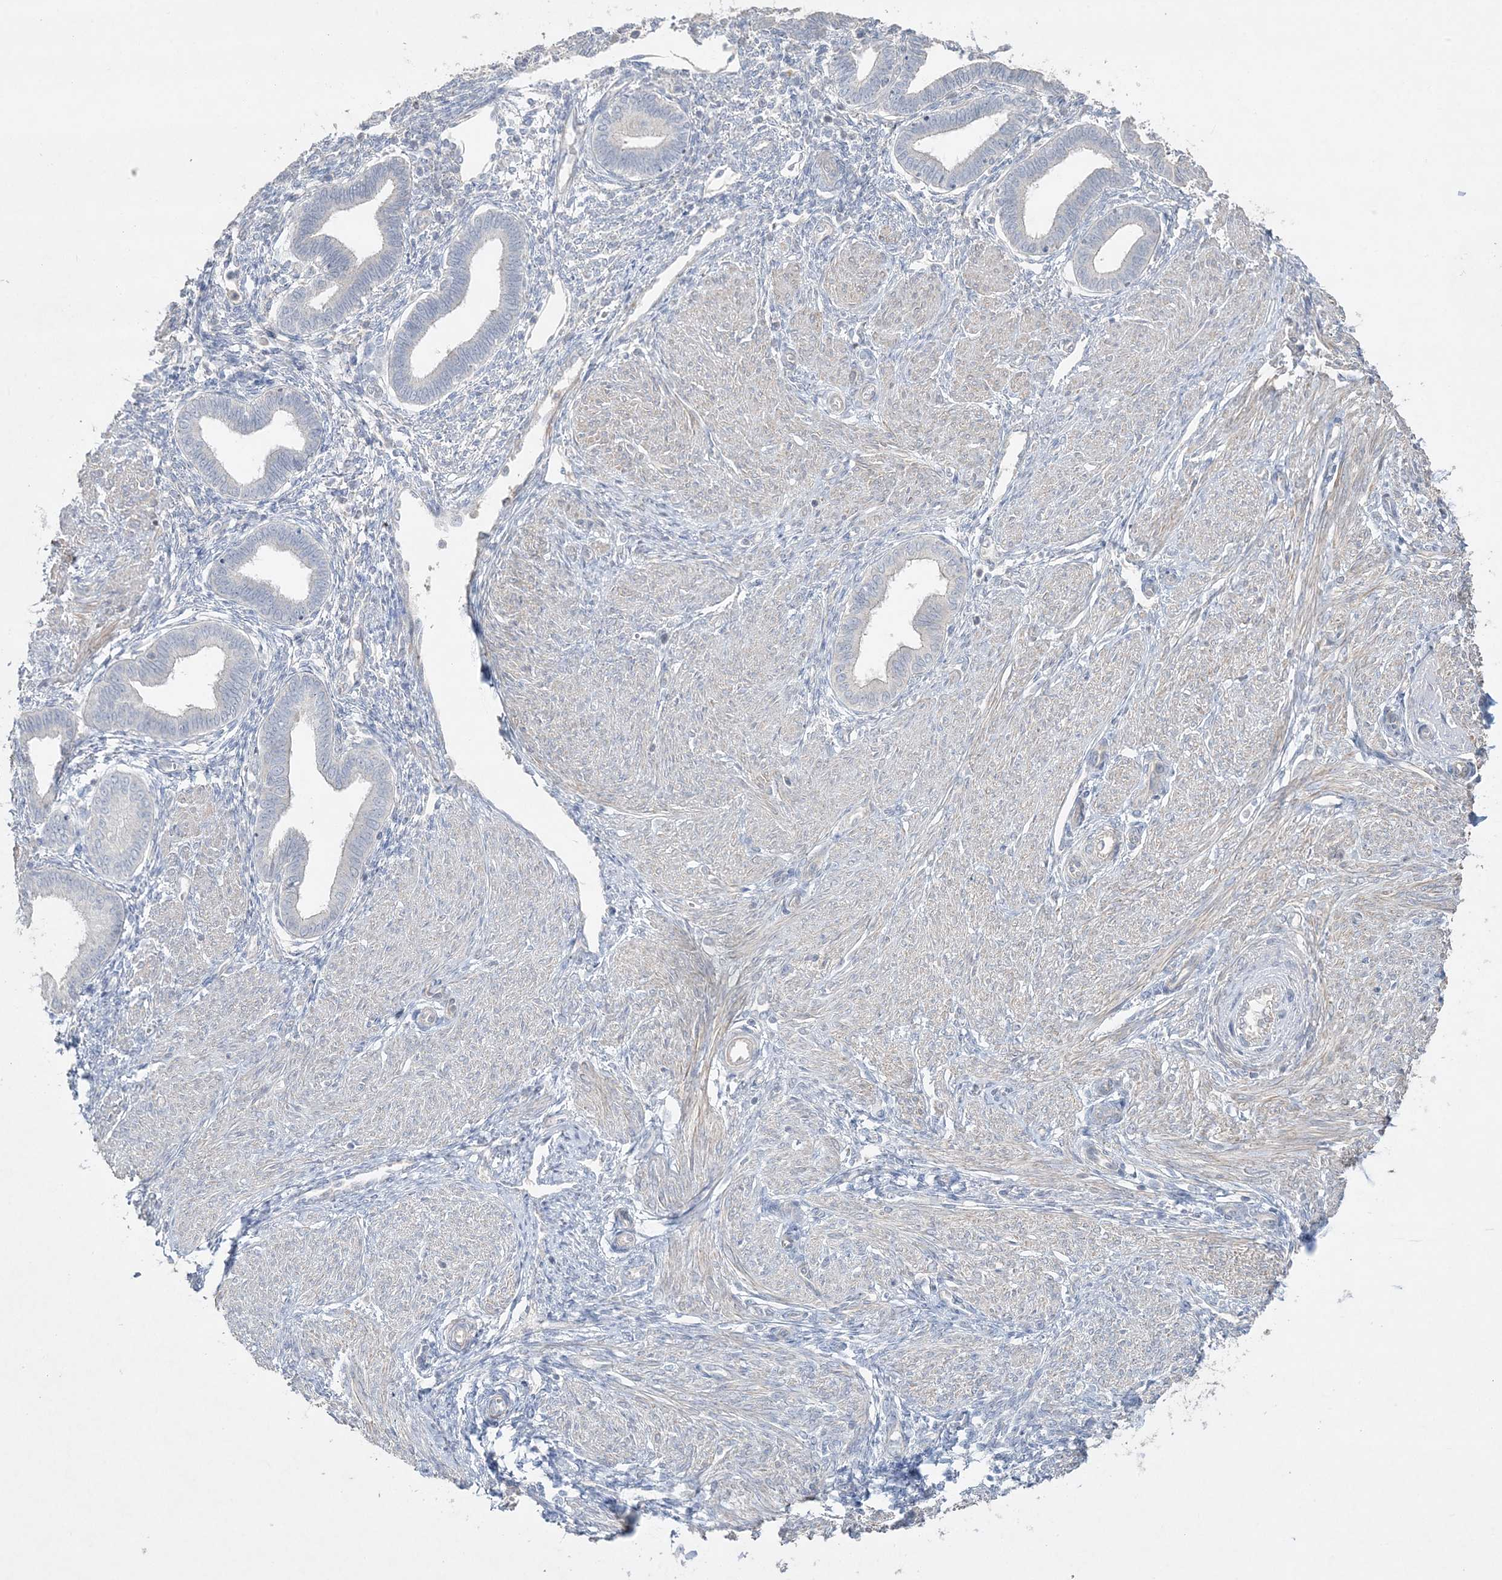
{"staining": {"intensity": "negative", "quantity": "none", "location": "none"}, "tissue": "endometrium", "cell_type": "Cells in endometrial stroma", "image_type": "normal", "snomed": [{"axis": "morphology", "description": "Normal tissue, NOS"}, {"axis": "topography", "description": "Endometrium"}], "caption": "This is a micrograph of IHC staining of benign endometrium, which shows no staining in cells in endometrial stroma.", "gene": "SH3BP4", "patient": {"sex": "female", "age": 53}}